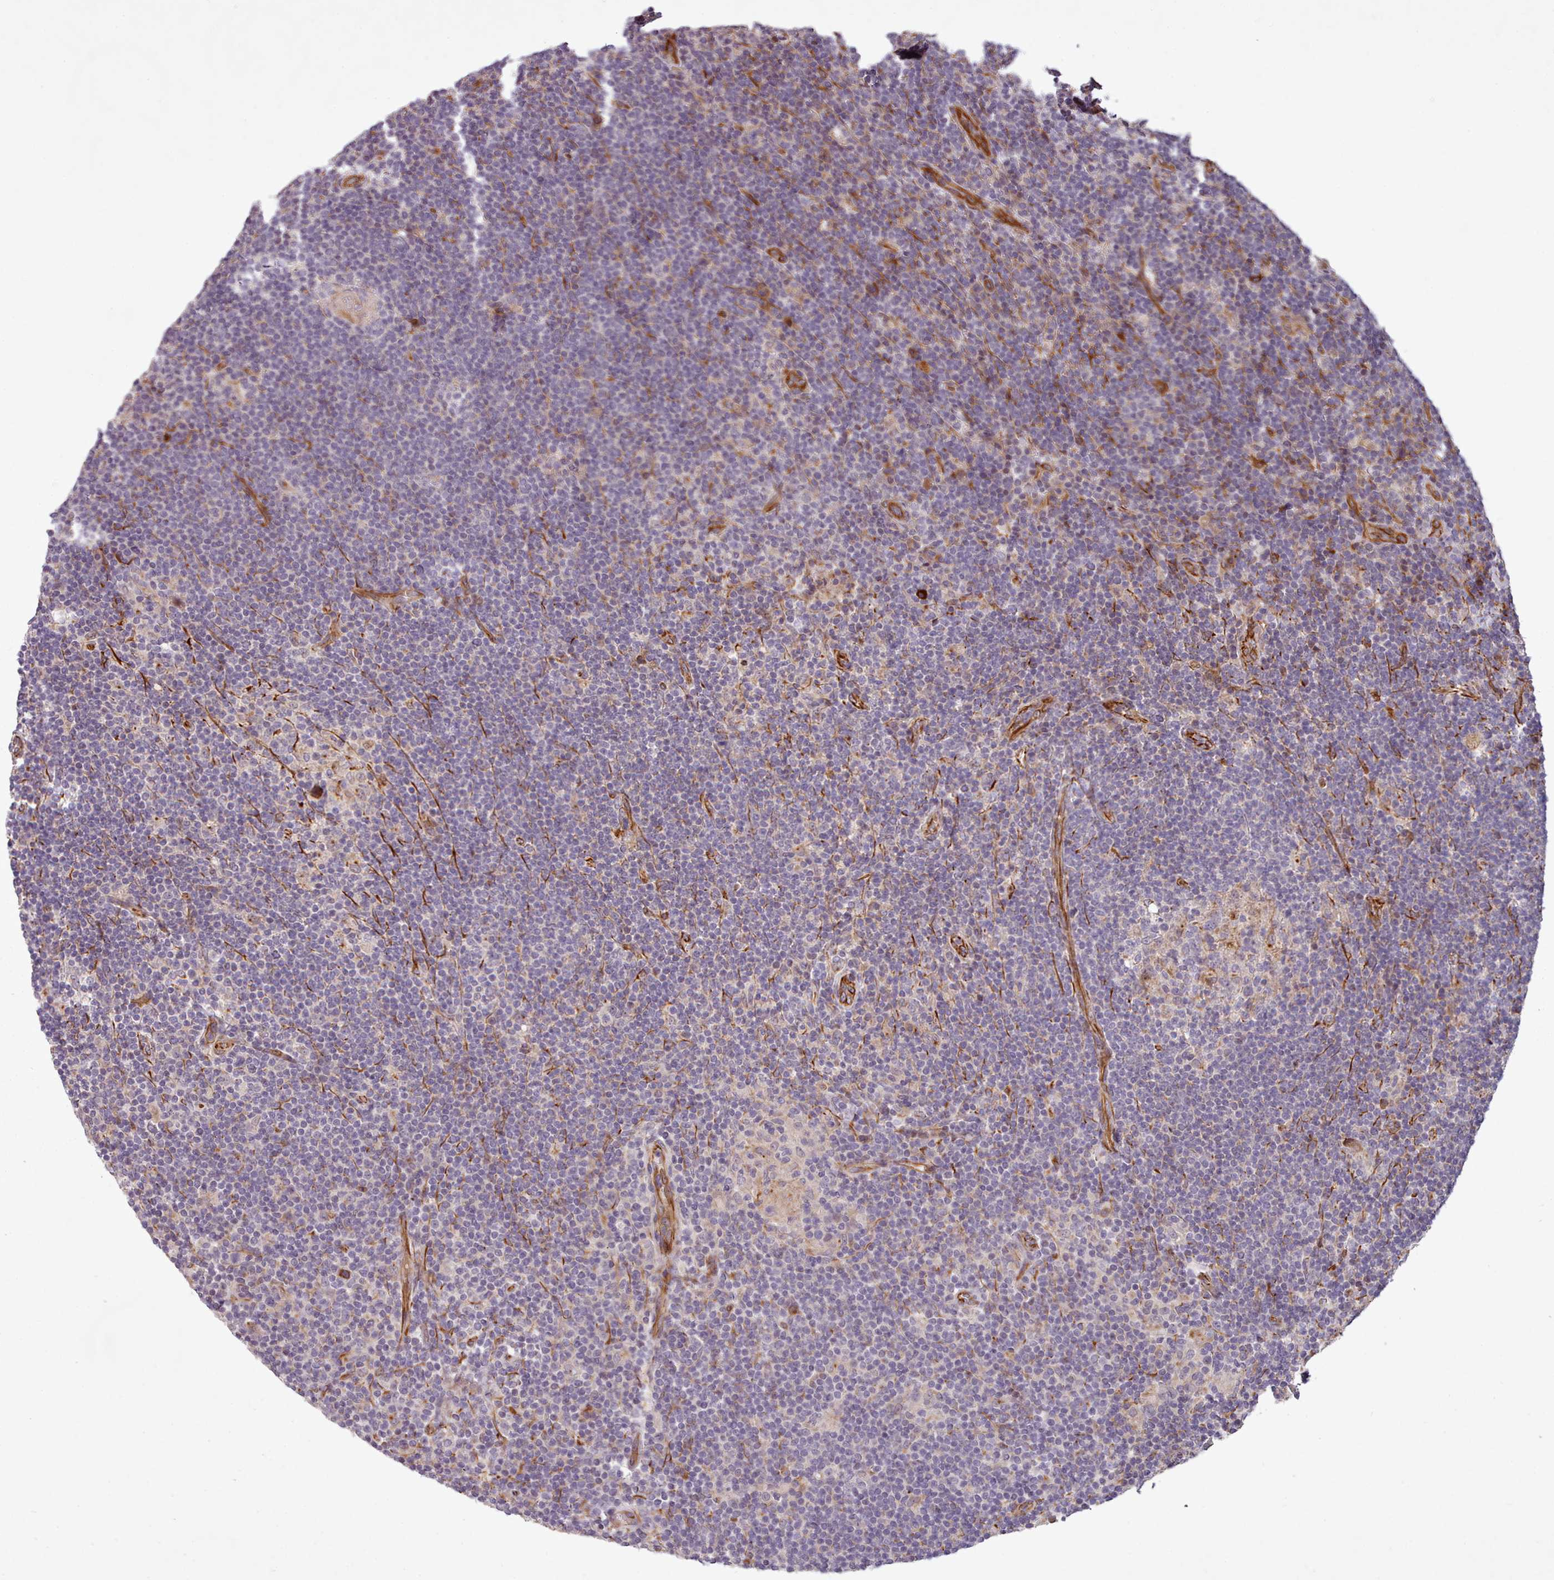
{"staining": {"intensity": "strong", "quantity": "<25%", "location": "cytoplasmic/membranous"}, "tissue": "lymphoma", "cell_type": "Tumor cells", "image_type": "cancer", "snomed": [{"axis": "morphology", "description": "Hodgkin's disease, NOS"}, {"axis": "topography", "description": "Lymph node"}], "caption": "Protein staining shows strong cytoplasmic/membranous expression in approximately <25% of tumor cells in lymphoma.", "gene": "GBGT1", "patient": {"sex": "female", "age": 57}}